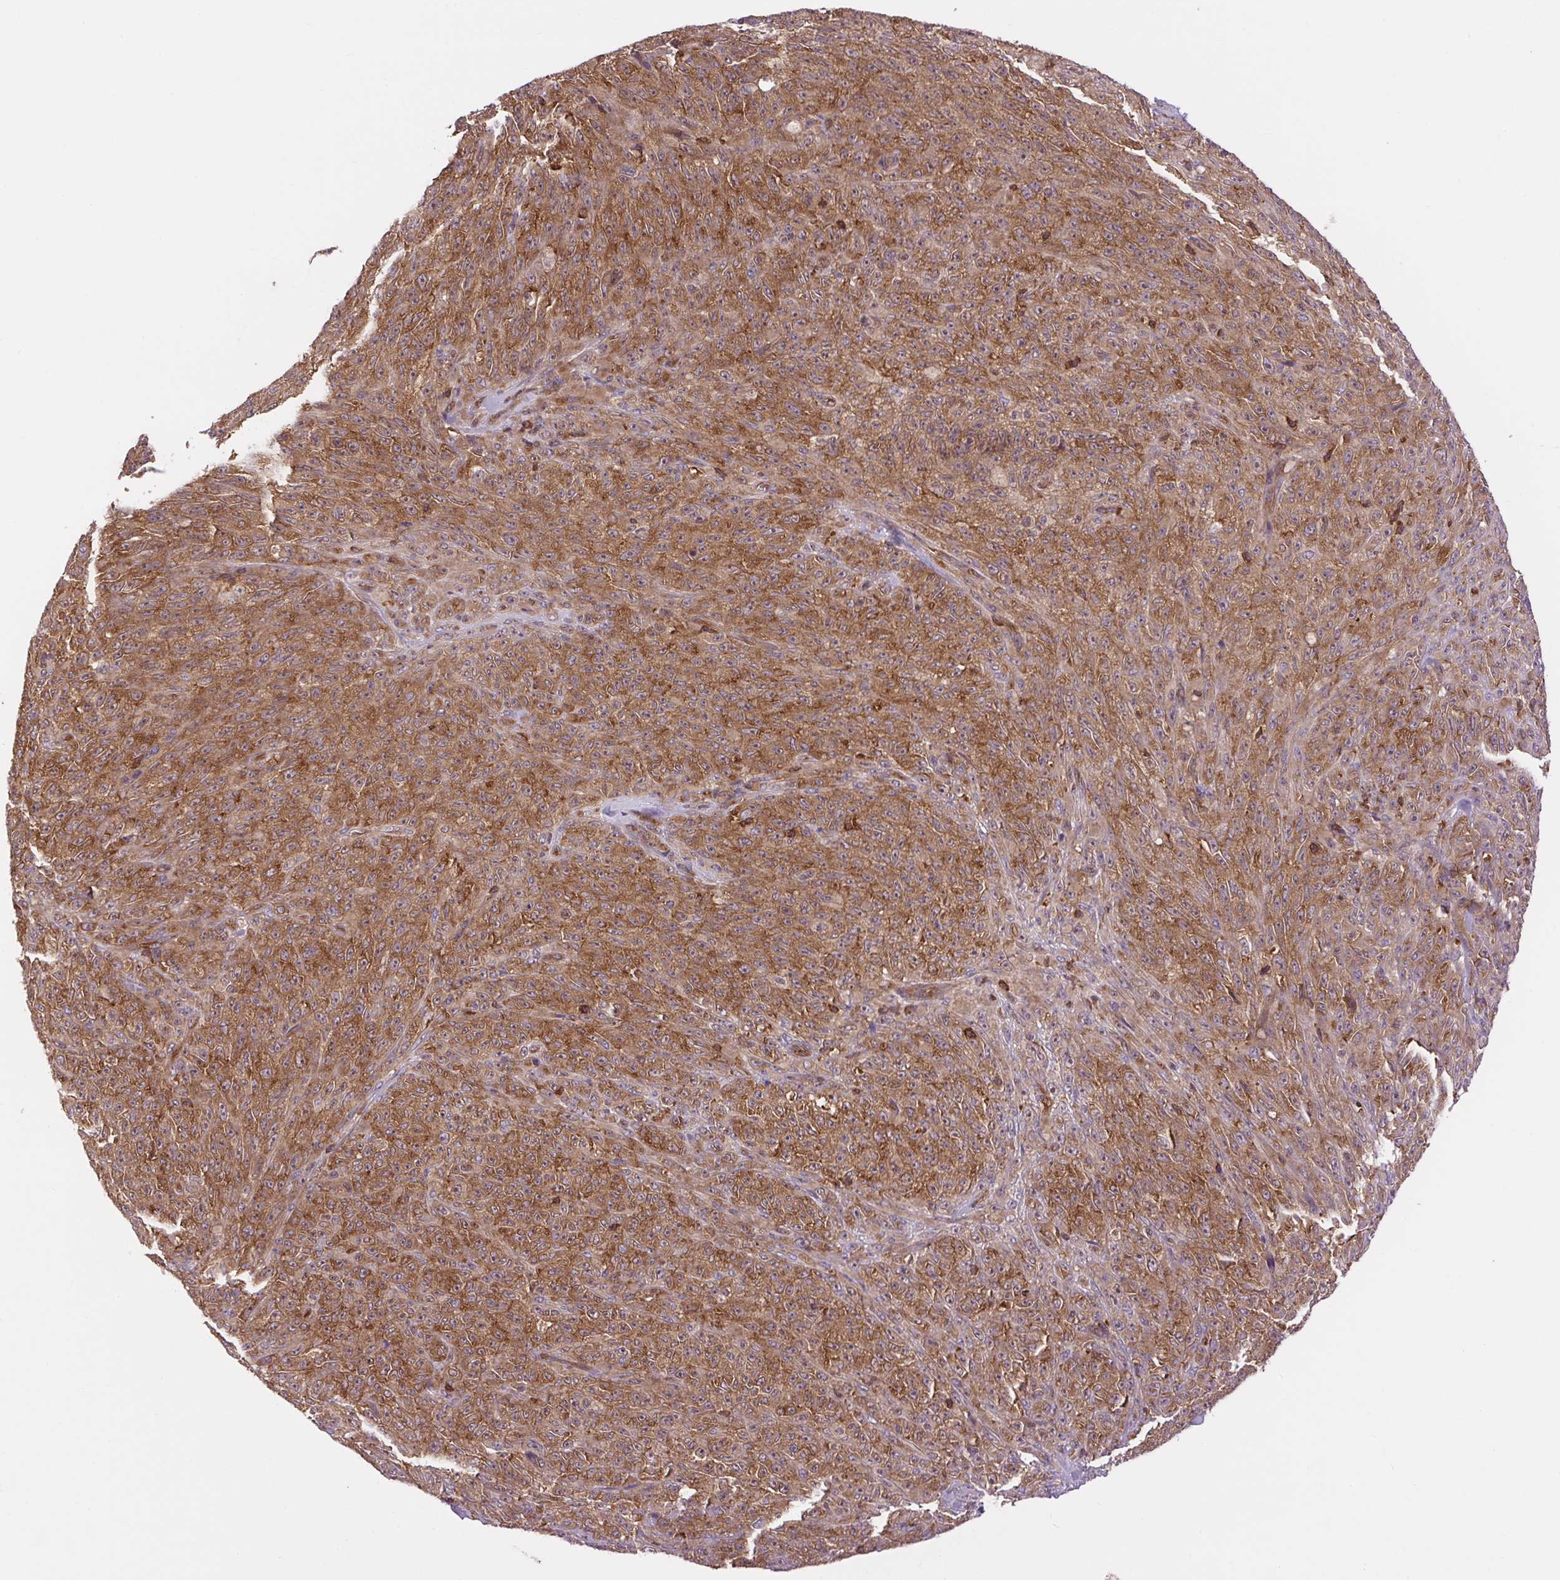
{"staining": {"intensity": "strong", "quantity": ">75%", "location": "cytoplasmic/membranous"}, "tissue": "melanoma", "cell_type": "Tumor cells", "image_type": "cancer", "snomed": [{"axis": "morphology", "description": "Malignant melanoma, NOS"}, {"axis": "topography", "description": "Skin"}], "caption": "Melanoma was stained to show a protein in brown. There is high levels of strong cytoplasmic/membranous staining in about >75% of tumor cells.", "gene": "PLCG1", "patient": {"sex": "female", "age": 82}}